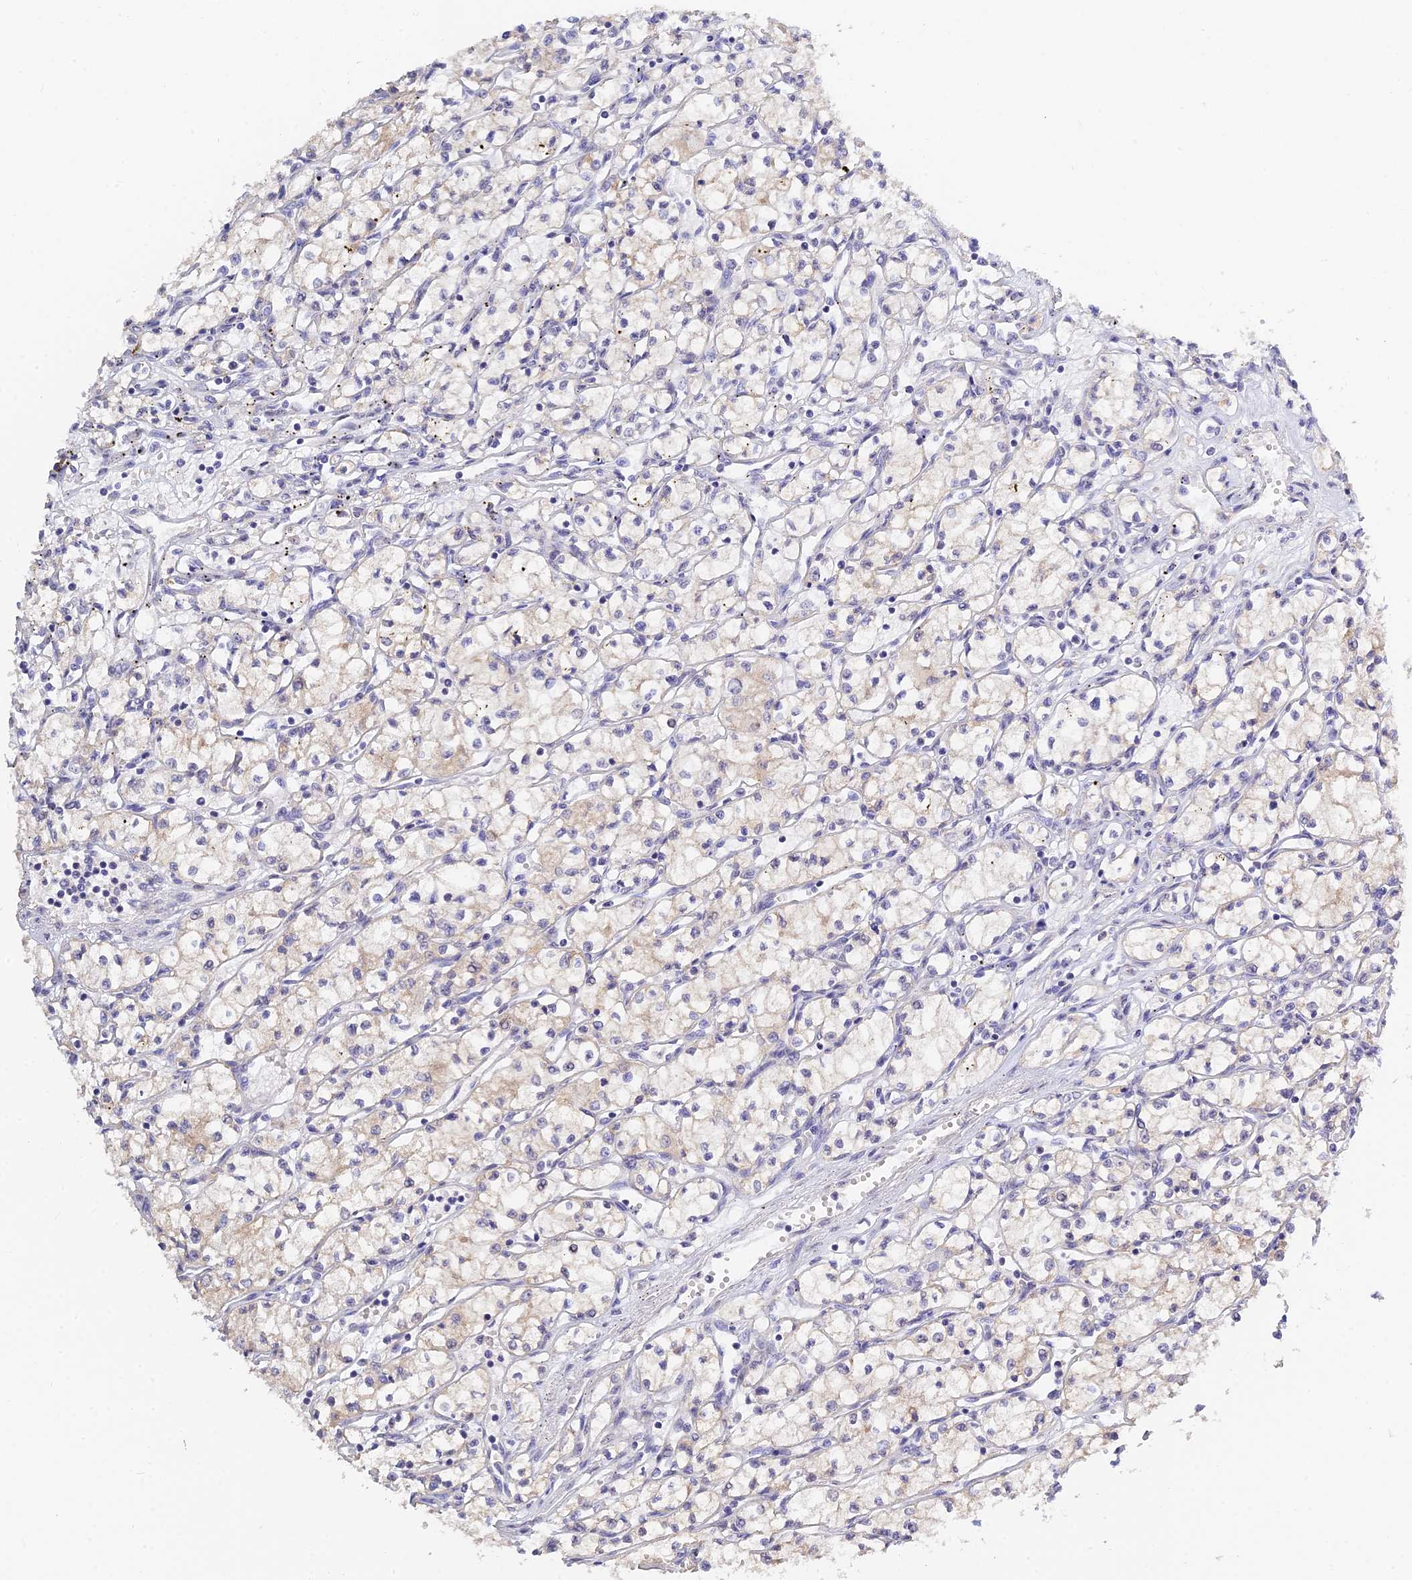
{"staining": {"intensity": "weak", "quantity": "<25%", "location": "cytoplasmic/membranous"}, "tissue": "renal cancer", "cell_type": "Tumor cells", "image_type": "cancer", "snomed": [{"axis": "morphology", "description": "Adenocarcinoma, NOS"}, {"axis": "topography", "description": "Kidney"}], "caption": "A high-resolution micrograph shows IHC staining of renal adenocarcinoma, which demonstrates no significant expression in tumor cells.", "gene": "HOXB1", "patient": {"sex": "male", "age": 59}}